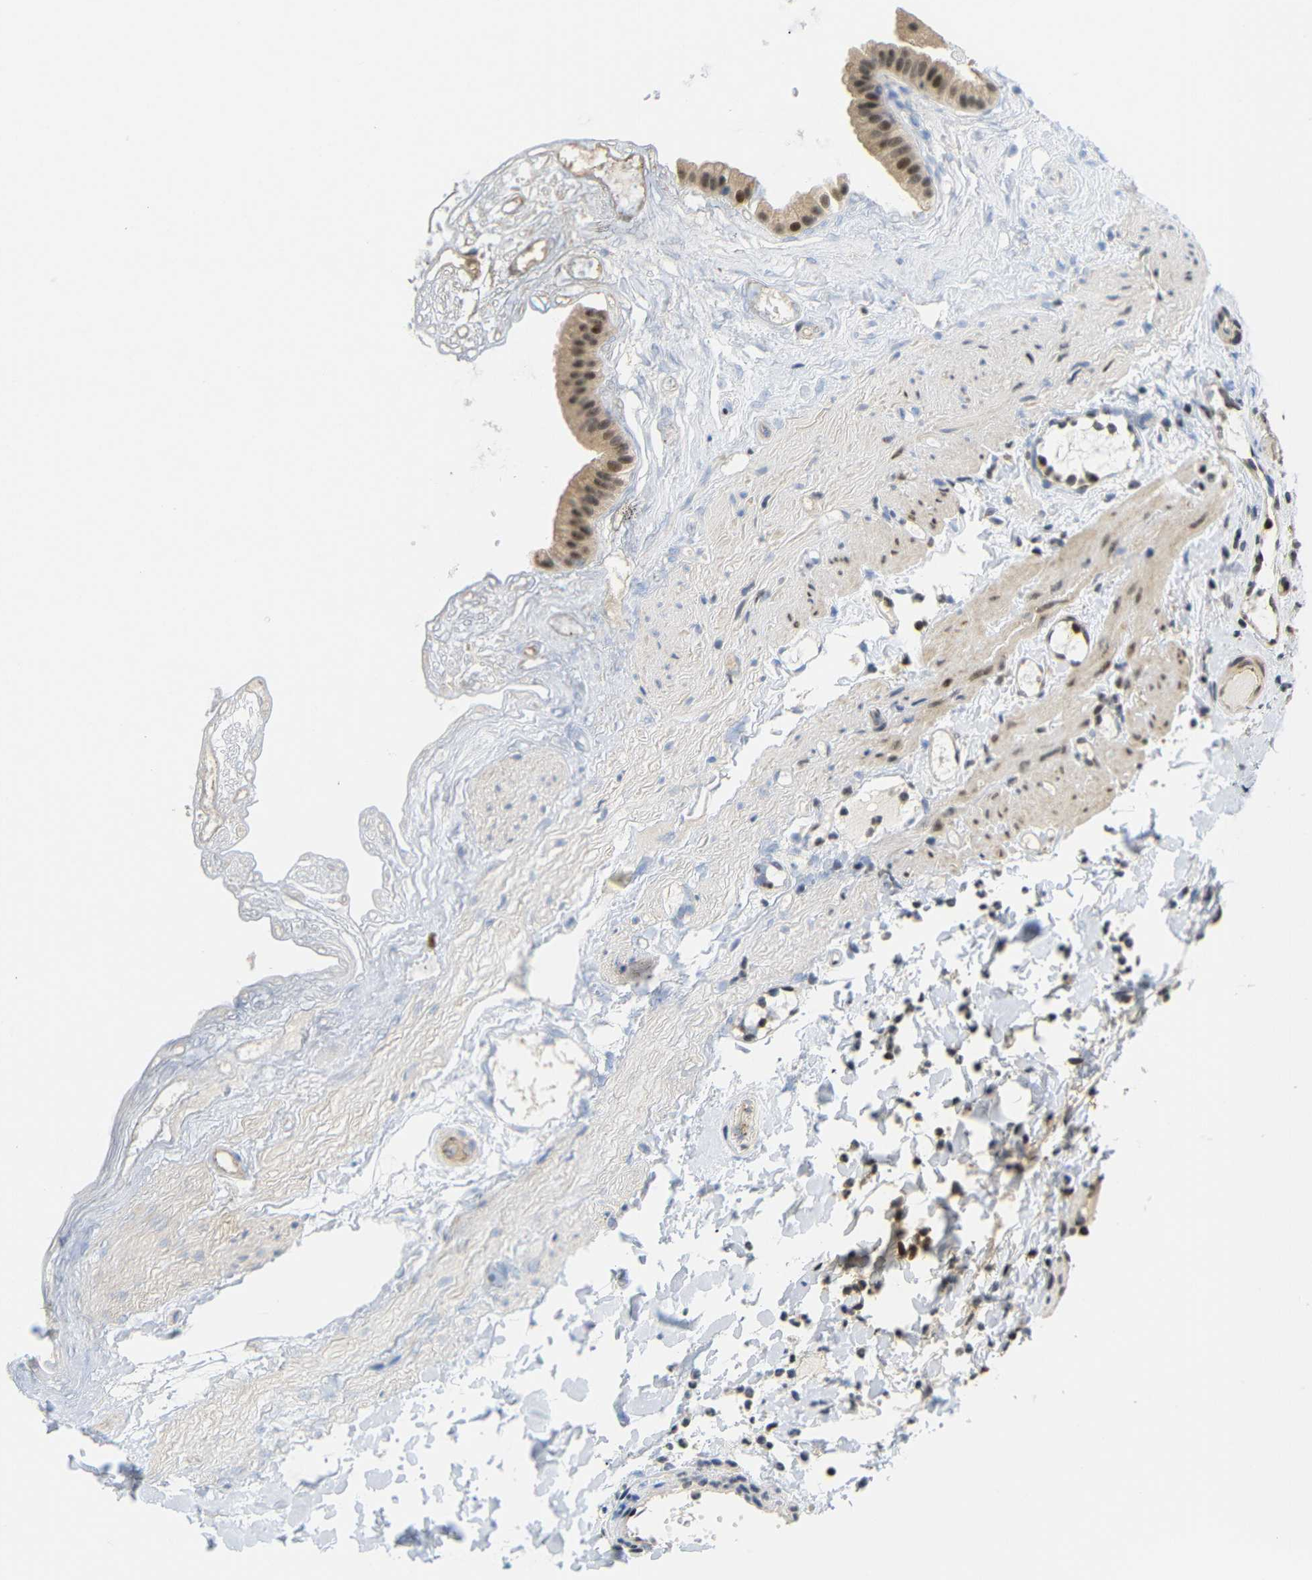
{"staining": {"intensity": "moderate", "quantity": ">75%", "location": "cytoplasmic/membranous,nuclear"}, "tissue": "gallbladder", "cell_type": "Glandular cells", "image_type": "normal", "snomed": [{"axis": "morphology", "description": "Normal tissue, NOS"}, {"axis": "topography", "description": "Gallbladder"}], "caption": "A photomicrograph showing moderate cytoplasmic/membranous,nuclear expression in approximately >75% of glandular cells in normal gallbladder, as visualized by brown immunohistochemical staining.", "gene": "GJA5", "patient": {"sex": "female", "age": 26}}